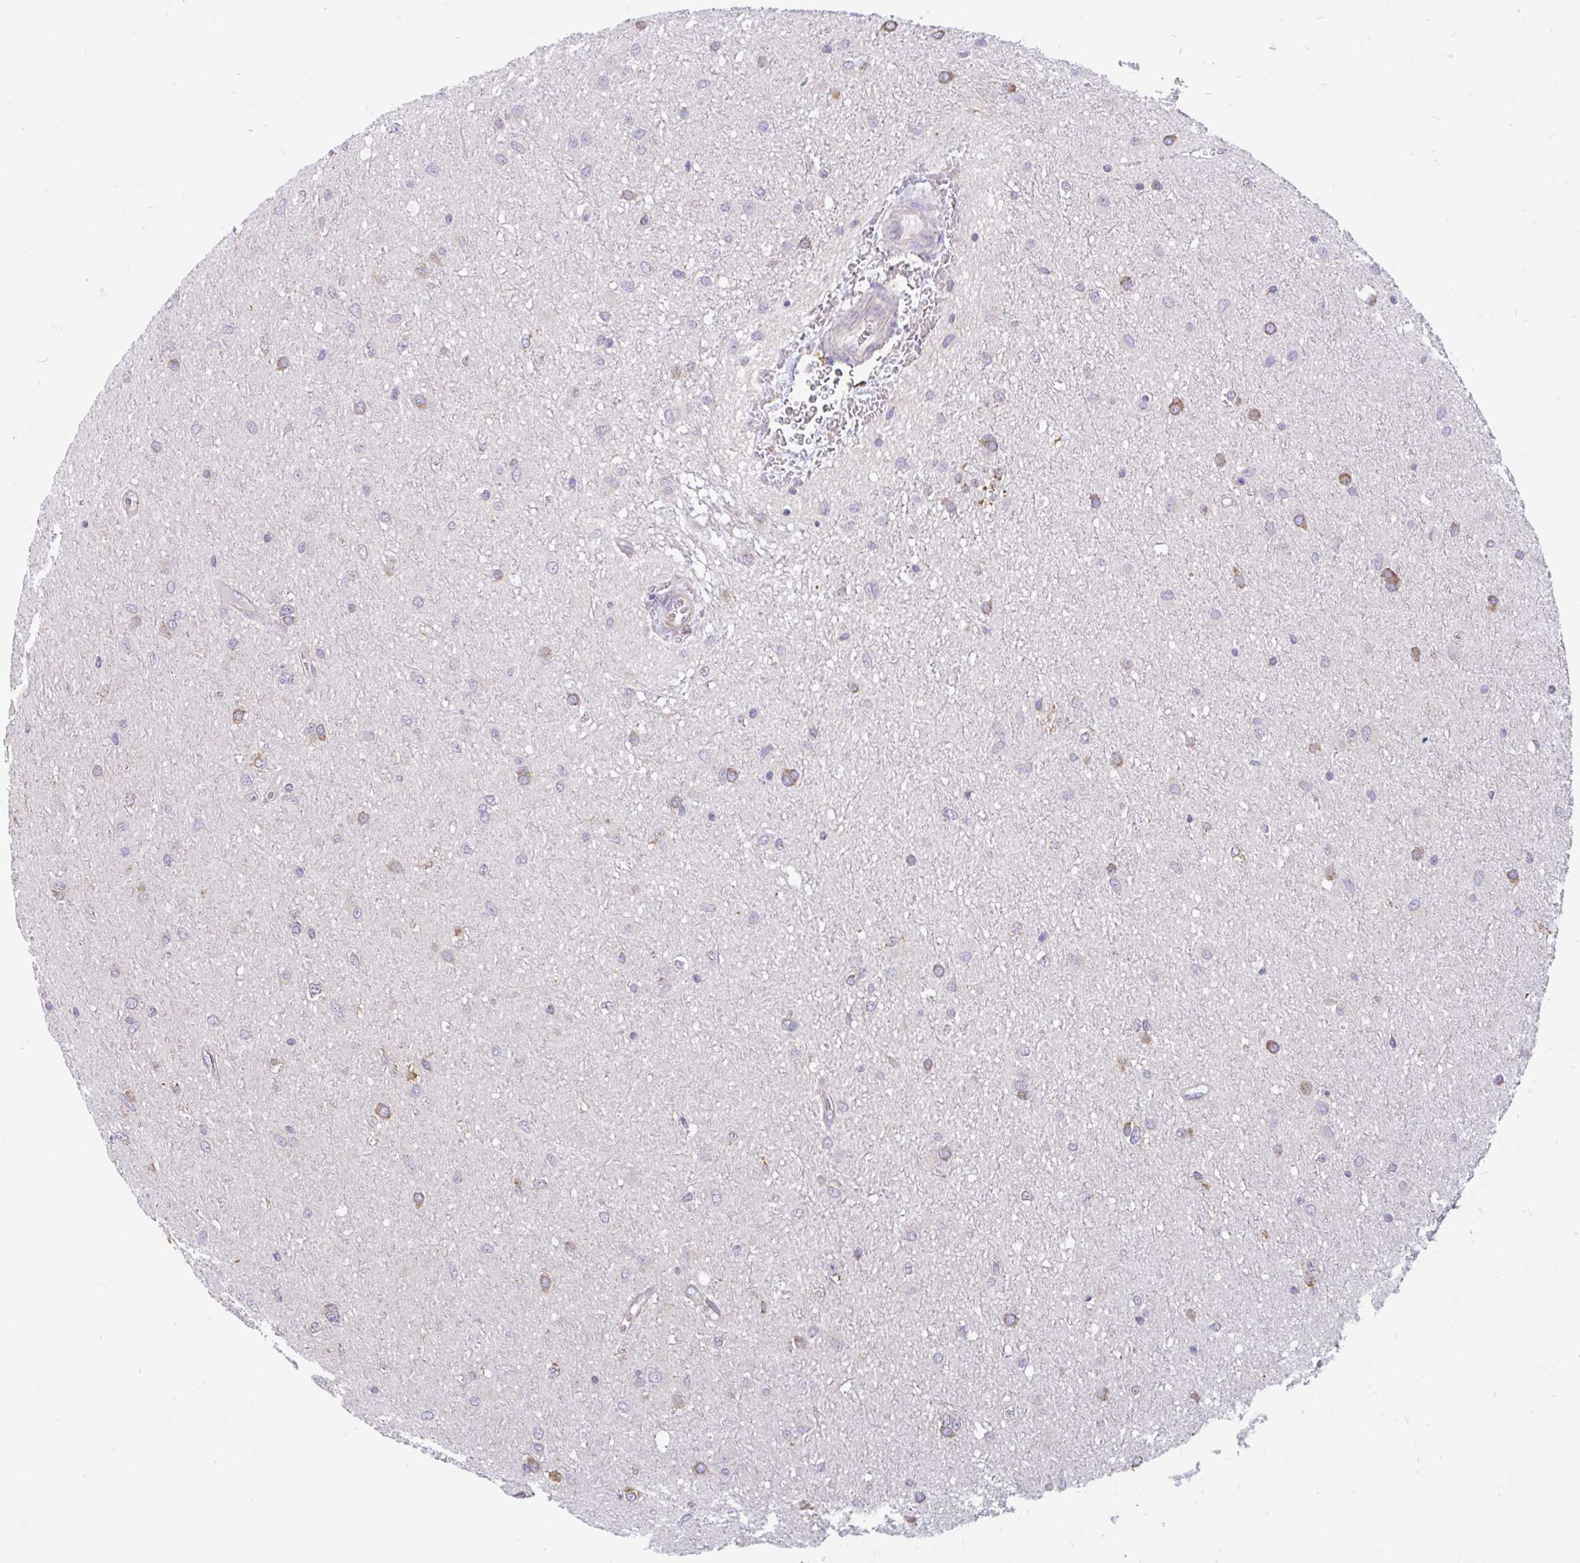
{"staining": {"intensity": "moderate", "quantity": "<25%", "location": "cytoplasmic/membranous"}, "tissue": "glioma", "cell_type": "Tumor cells", "image_type": "cancer", "snomed": [{"axis": "morphology", "description": "Glioma, malignant, Low grade"}, {"axis": "topography", "description": "Cerebellum"}], "caption": "IHC (DAB) staining of glioma demonstrates moderate cytoplasmic/membranous protein positivity in about <25% of tumor cells. (DAB (3,3'-diaminobenzidine) IHC, brown staining for protein, blue staining for nuclei).", "gene": "EML5", "patient": {"sex": "female", "age": 5}}